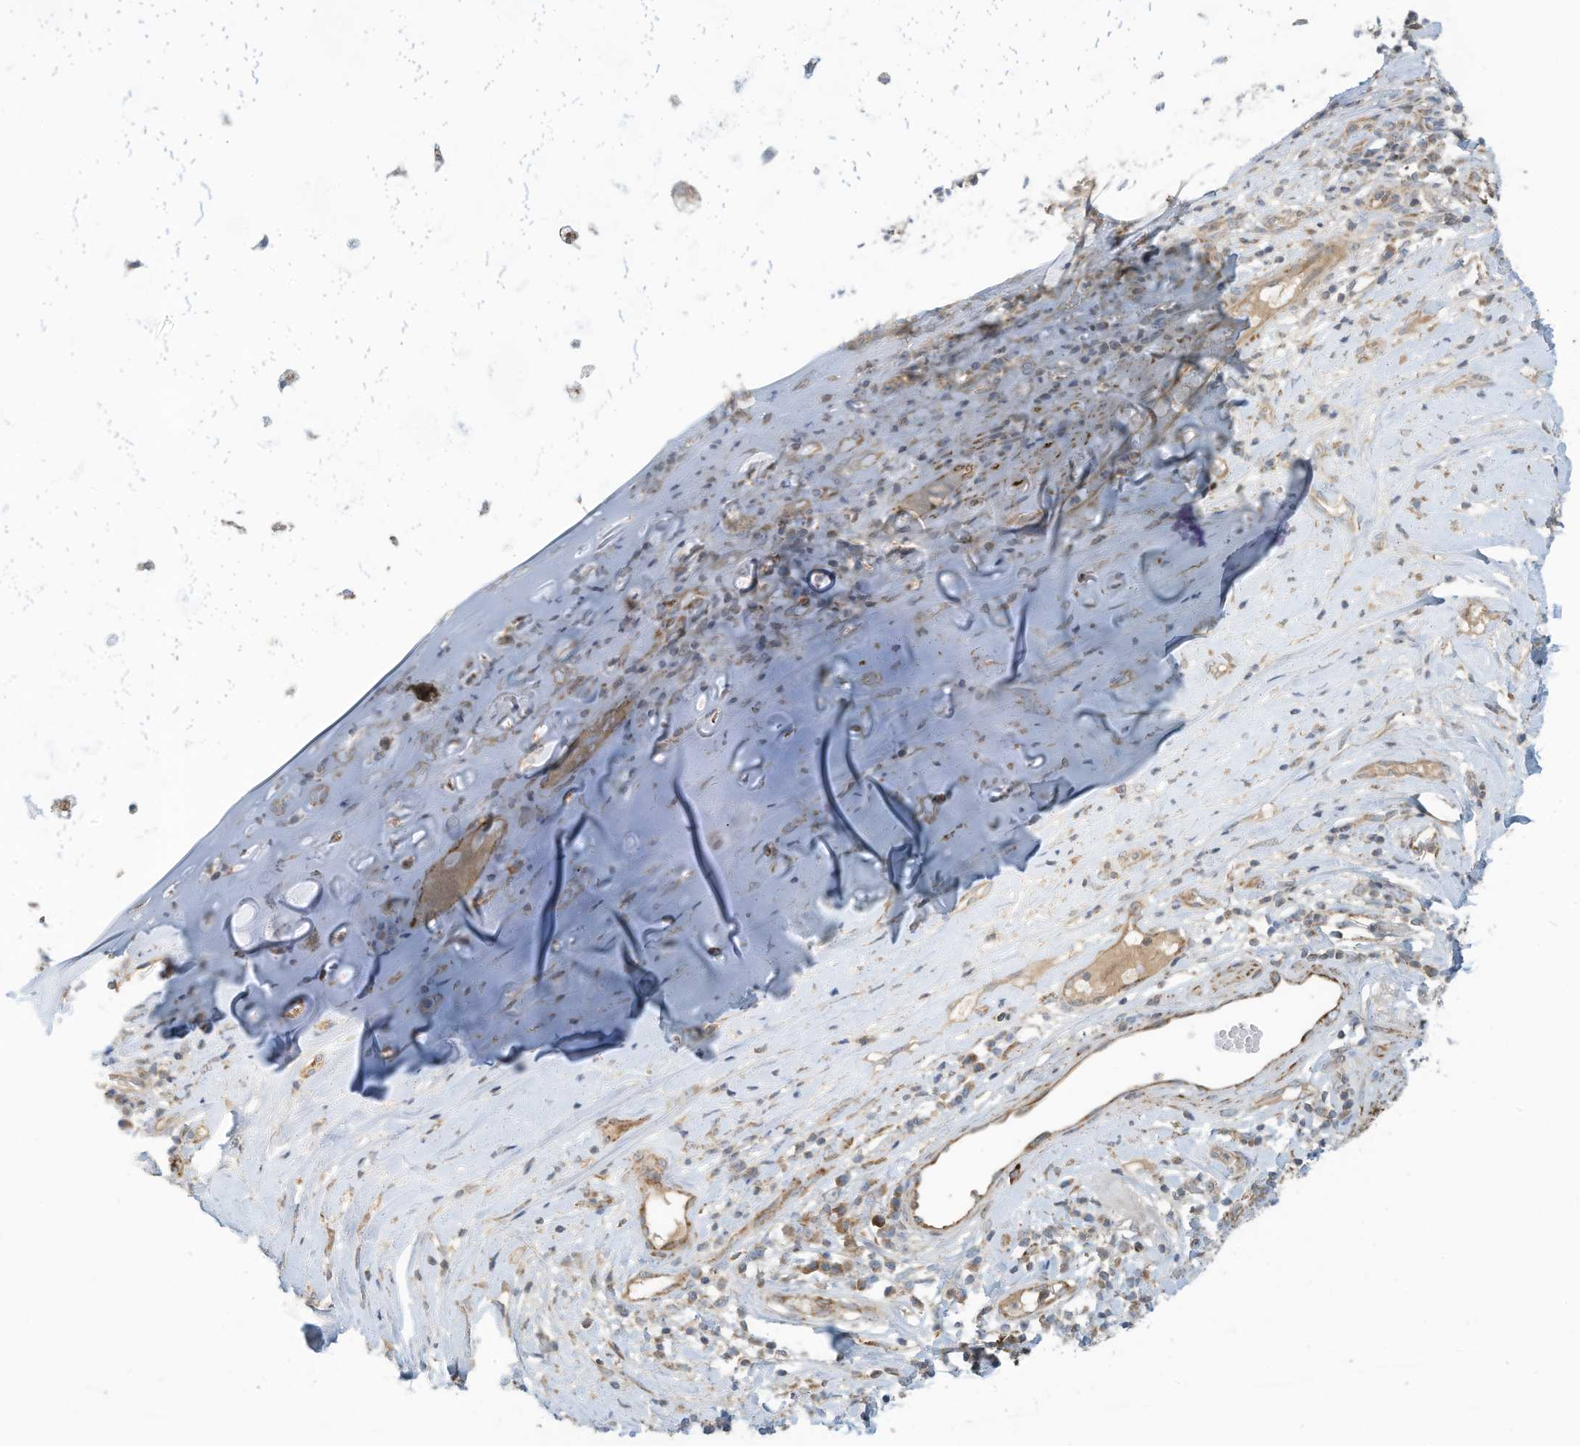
{"staining": {"intensity": "moderate", "quantity": "25%-75%", "location": "cytoplasmic/membranous"}, "tissue": "soft tissue", "cell_type": "Chondrocytes", "image_type": "normal", "snomed": [{"axis": "morphology", "description": "Normal tissue, NOS"}, {"axis": "morphology", "description": "Basal cell carcinoma"}, {"axis": "topography", "description": "Cartilage tissue"}, {"axis": "topography", "description": "Nasopharynx"}, {"axis": "topography", "description": "Oral tissue"}], "caption": "Chondrocytes show moderate cytoplasmic/membranous staining in about 25%-75% of cells in benign soft tissue. Nuclei are stained in blue.", "gene": "SCGB1D2", "patient": {"sex": "female", "age": 77}}